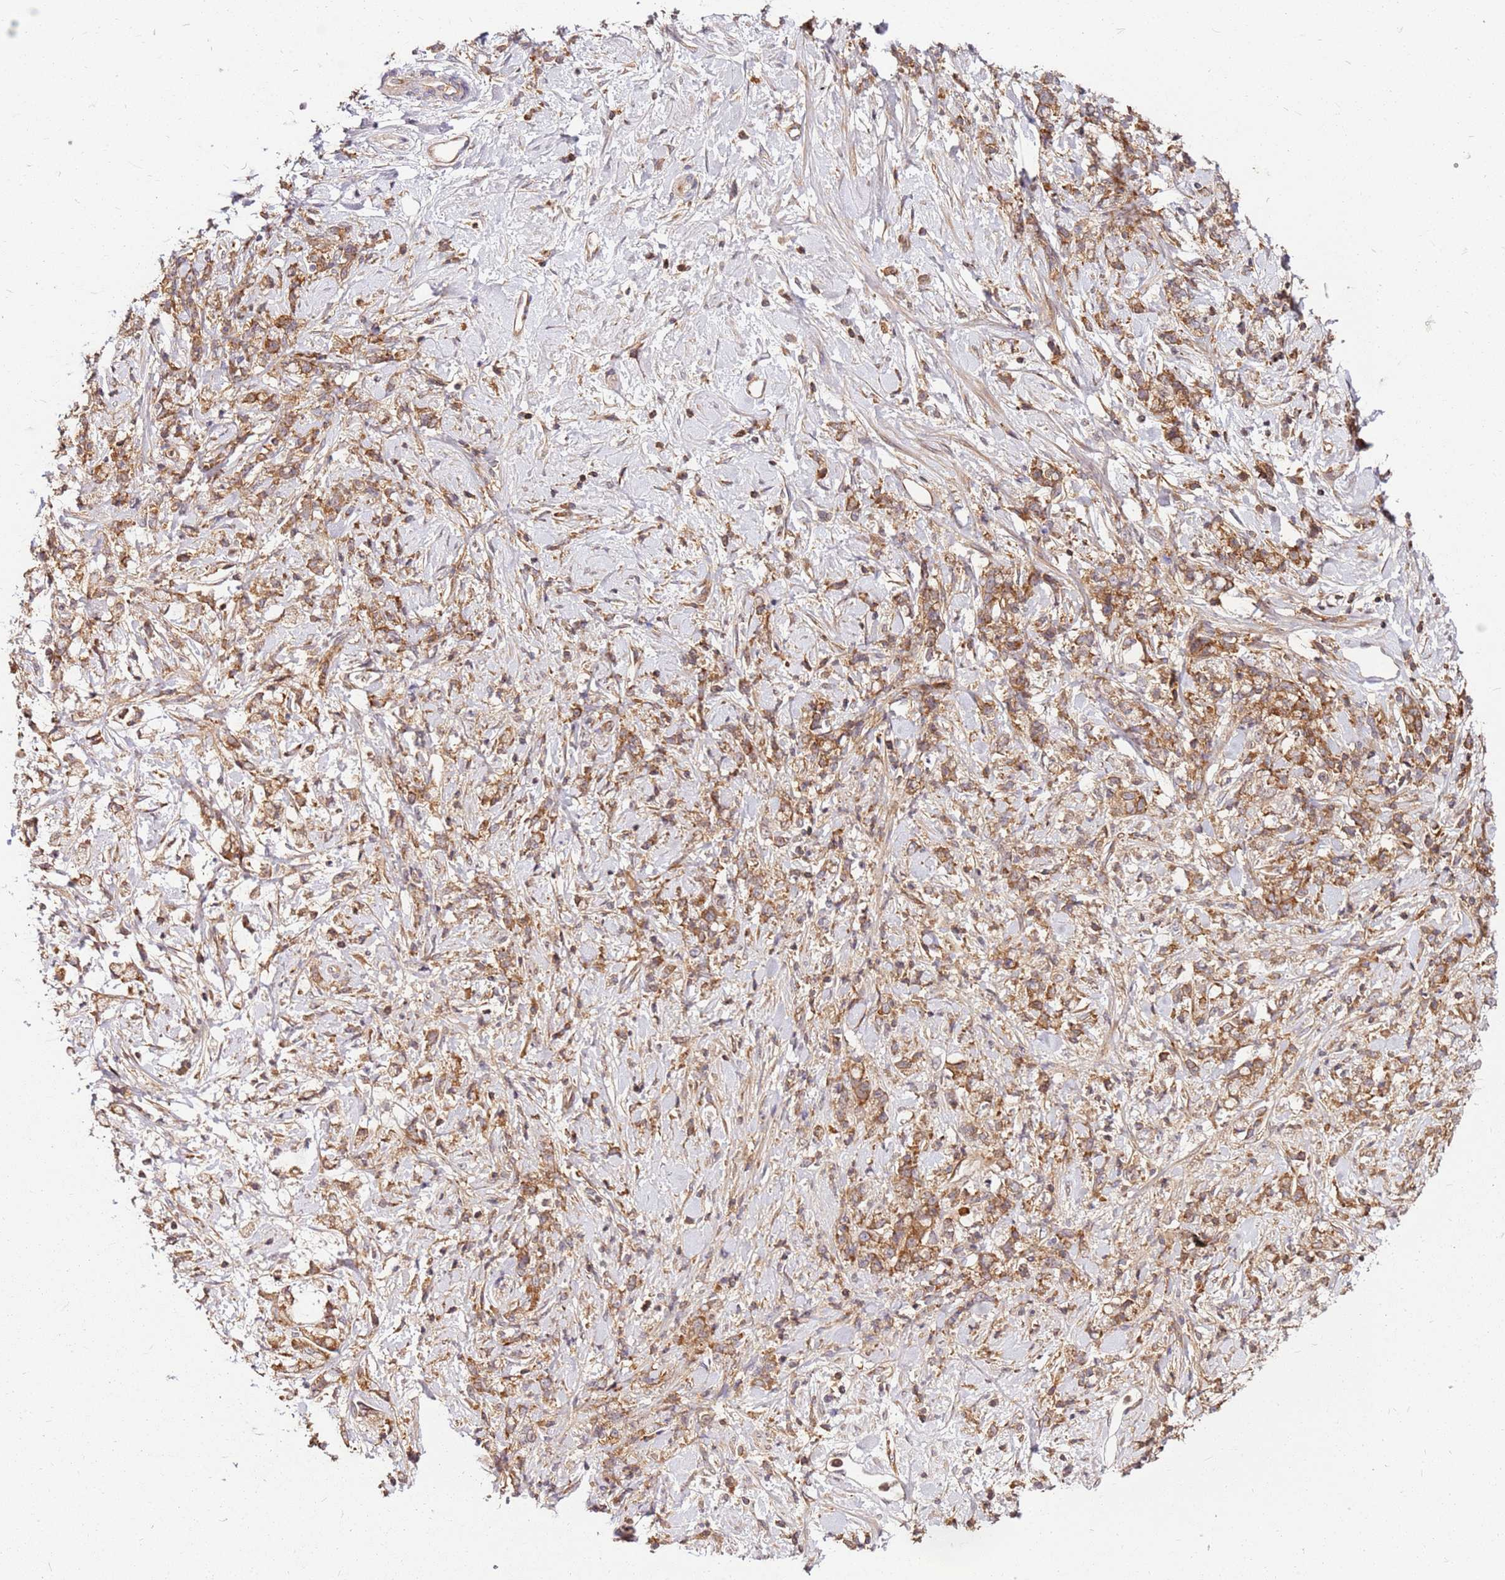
{"staining": {"intensity": "moderate", "quantity": ">75%", "location": "cytoplasmic/membranous"}, "tissue": "stomach cancer", "cell_type": "Tumor cells", "image_type": "cancer", "snomed": [{"axis": "morphology", "description": "Adenocarcinoma, NOS"}, {"axis": "topography", "description": "Stomach"}], "caption": "About >75% of tumor cells in human stomach cancer reveal moderate cytoplasmic/membranous protein positivity as visualized by brown immunohistochemical staining.", "gene": "PIH1D1", "patient": {"sex": "female", "age": 60}}